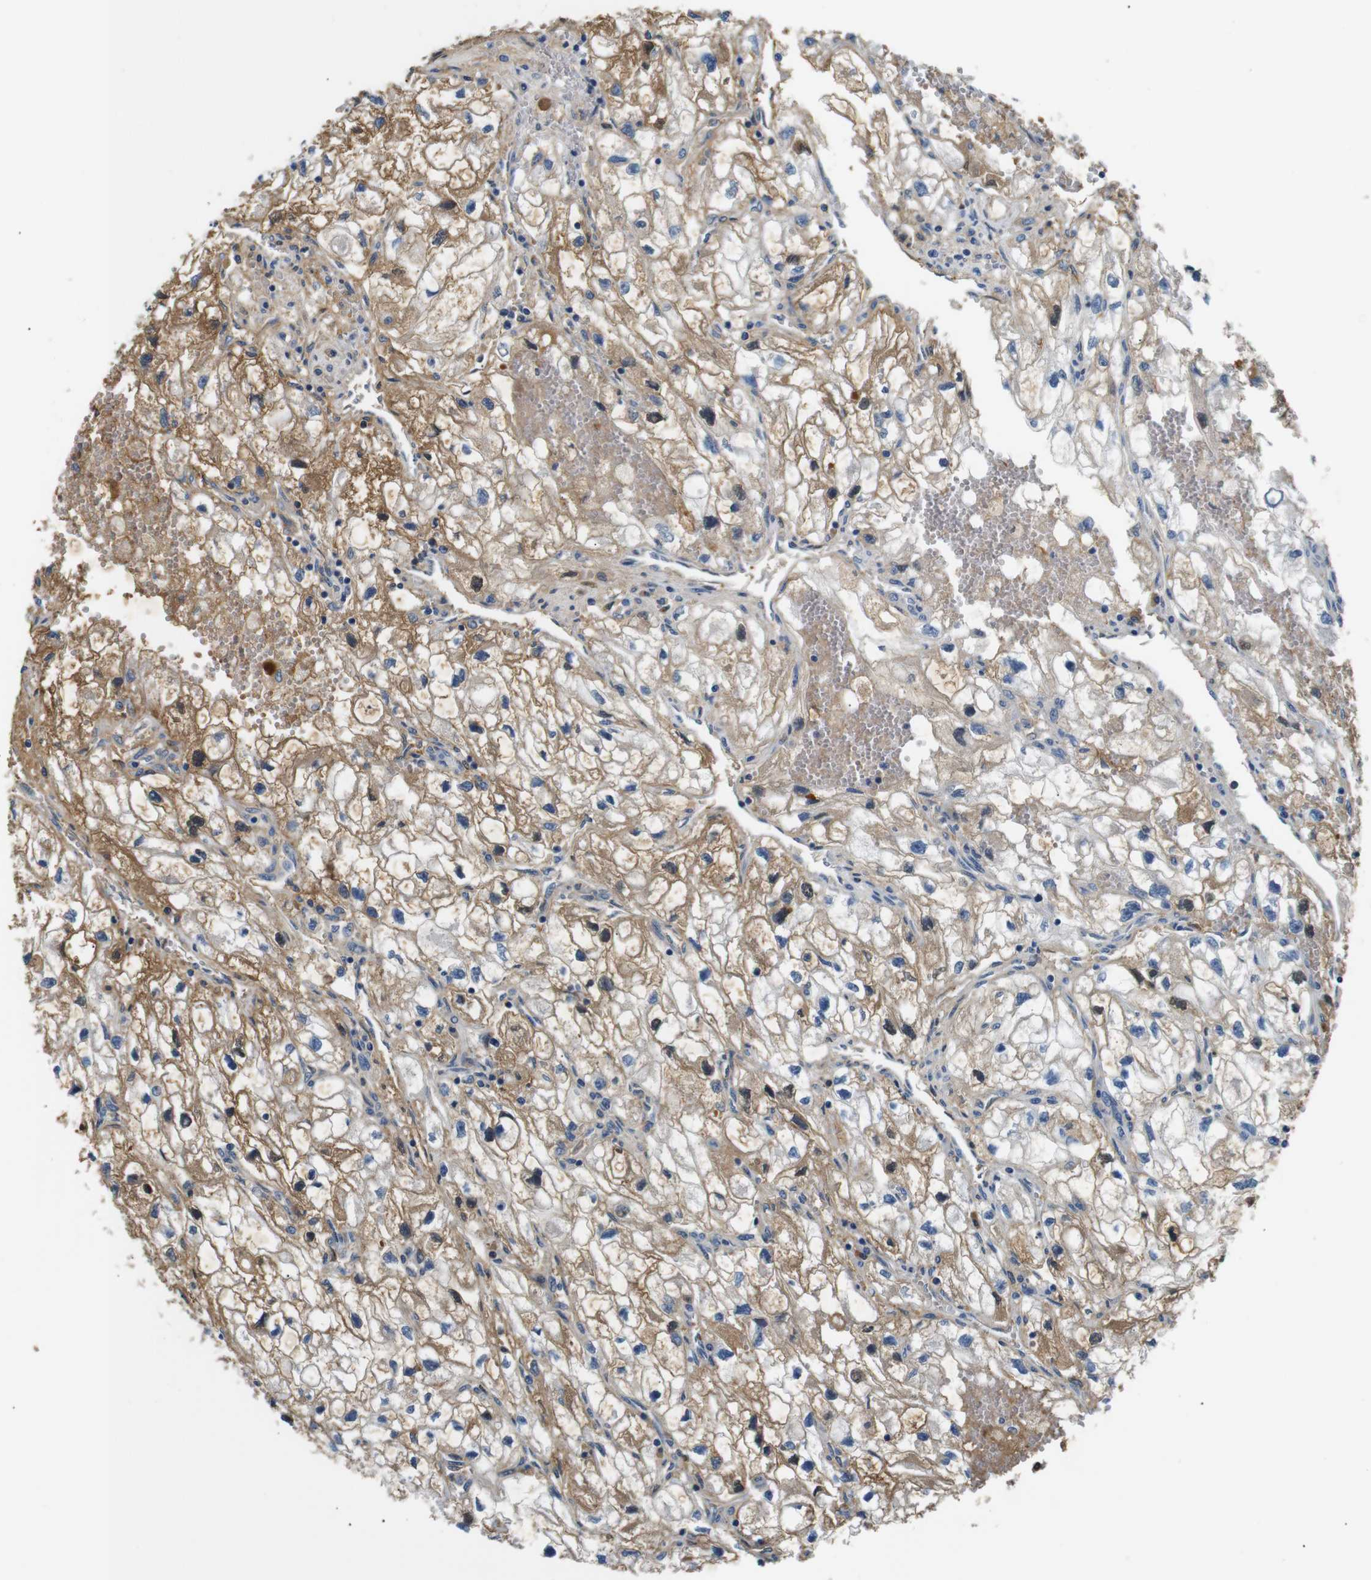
{"staining": {"intensity": "moderate", "quantity": ">75%", "location": "cytoplasmic/membranous,nuclear"}, "tissue": "renal cancer", "cell_type": "Tumor cells", "image_type": "cancer", "snomed": [{"axis": "morphology", "description": "Adenocarcinoma, NOS"}, {"axis": "topography", "description": "Kidney"}], "caption": "Immunohistochemistry staining of adenocarcinoma (renal), which shows medium levels of moderate cytoplasmic/membranous and nuclear expression in approximately >75% of tumor cells indicating moderate cytoplasmic/membranous and nuclear protein expression. The staining was performed using DAB (3,3'-diaminobenzidine) (brown) for protein detection and nuclei were counterstained in hematoxylin (blue).", "gene": "LHCGR", "patient": {"sex": "female", "age": 70}}